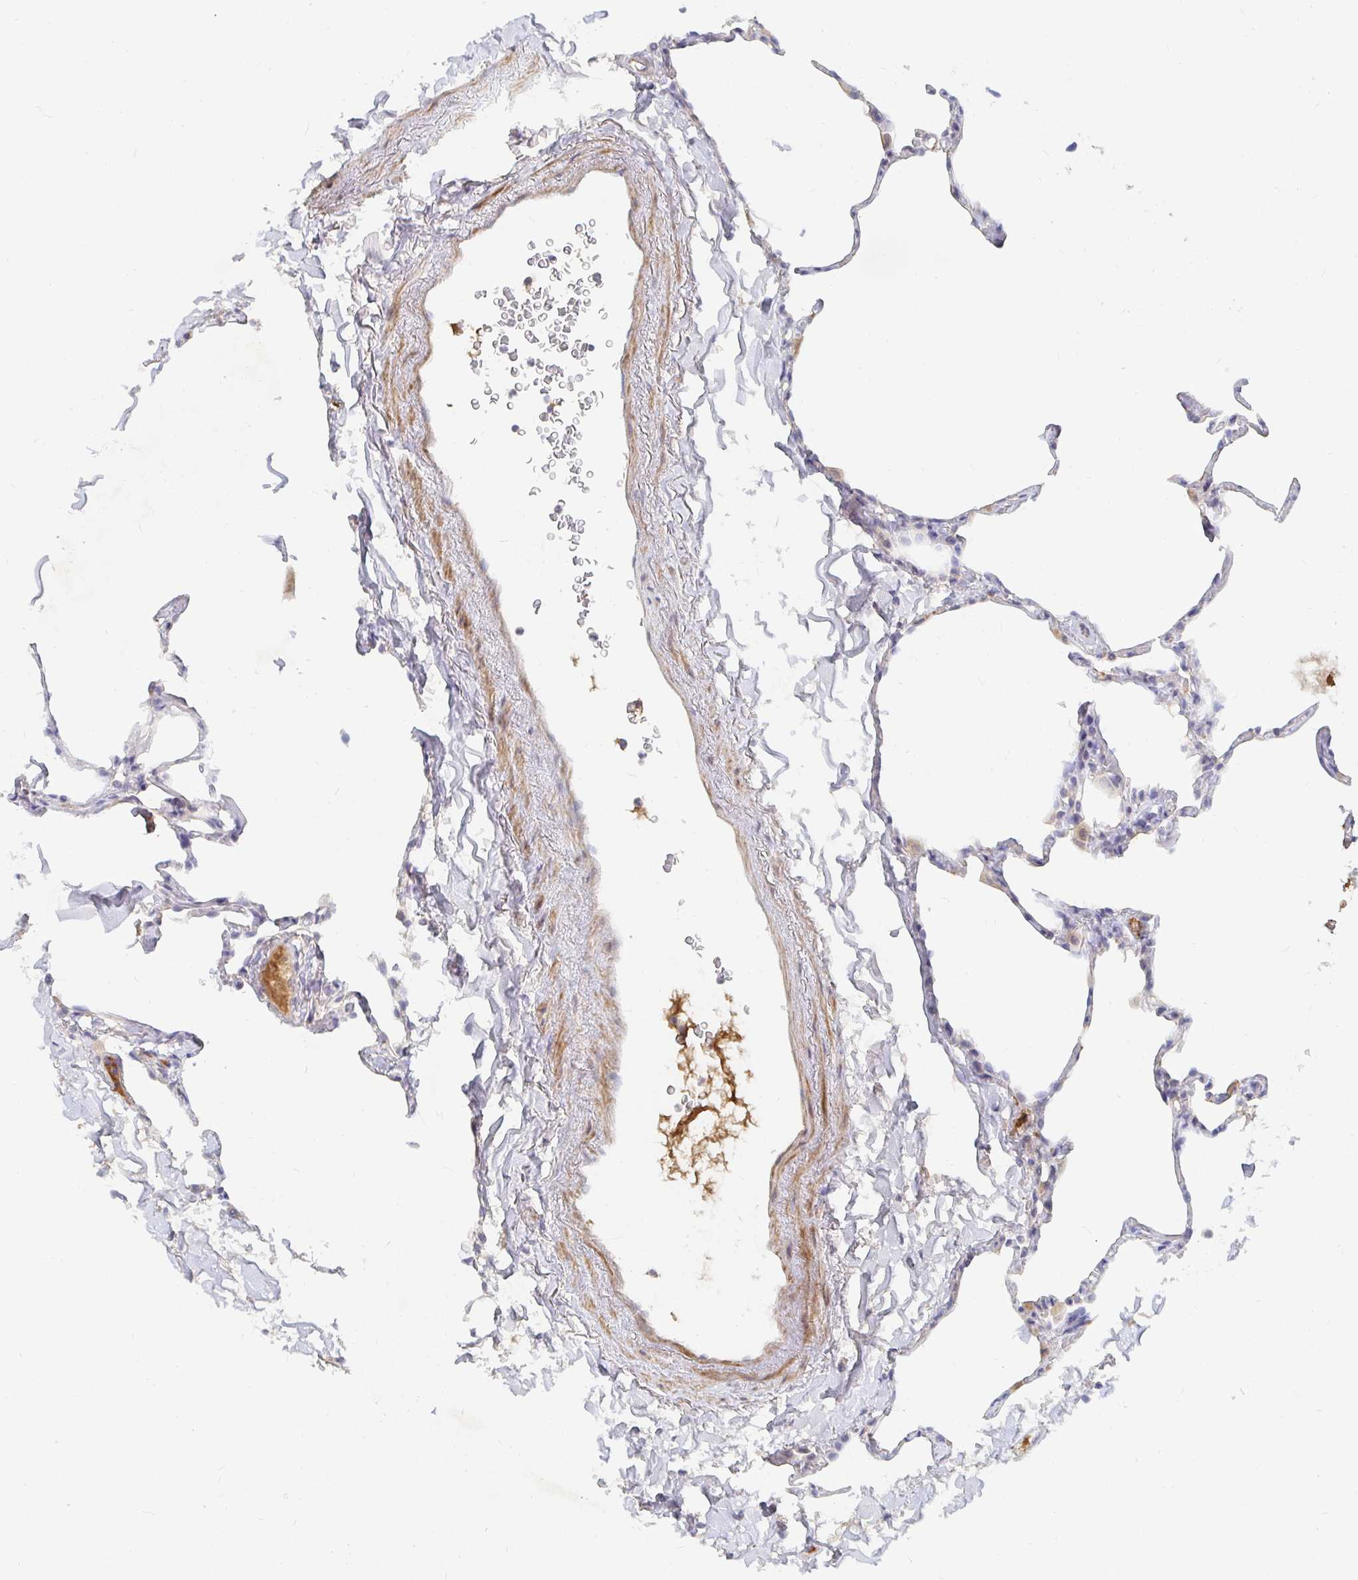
{"staining": {"intensity": "negative", "quantity": "none", "location": "none"}, "tissue": "lung", "cell_type": "Alveolar cells", "image_type": "normal", "snomed": [{"axis": "morphology", "description": "Normal tissue, NOS"}, {"axis": "topography", "description": "Lung"}], "caption": "Immunohistochemistry of unremarkable lung exhibits no expression in alveolar cells.", "gene": "NME9", "patient": {"sex": "male", "age": 65}}